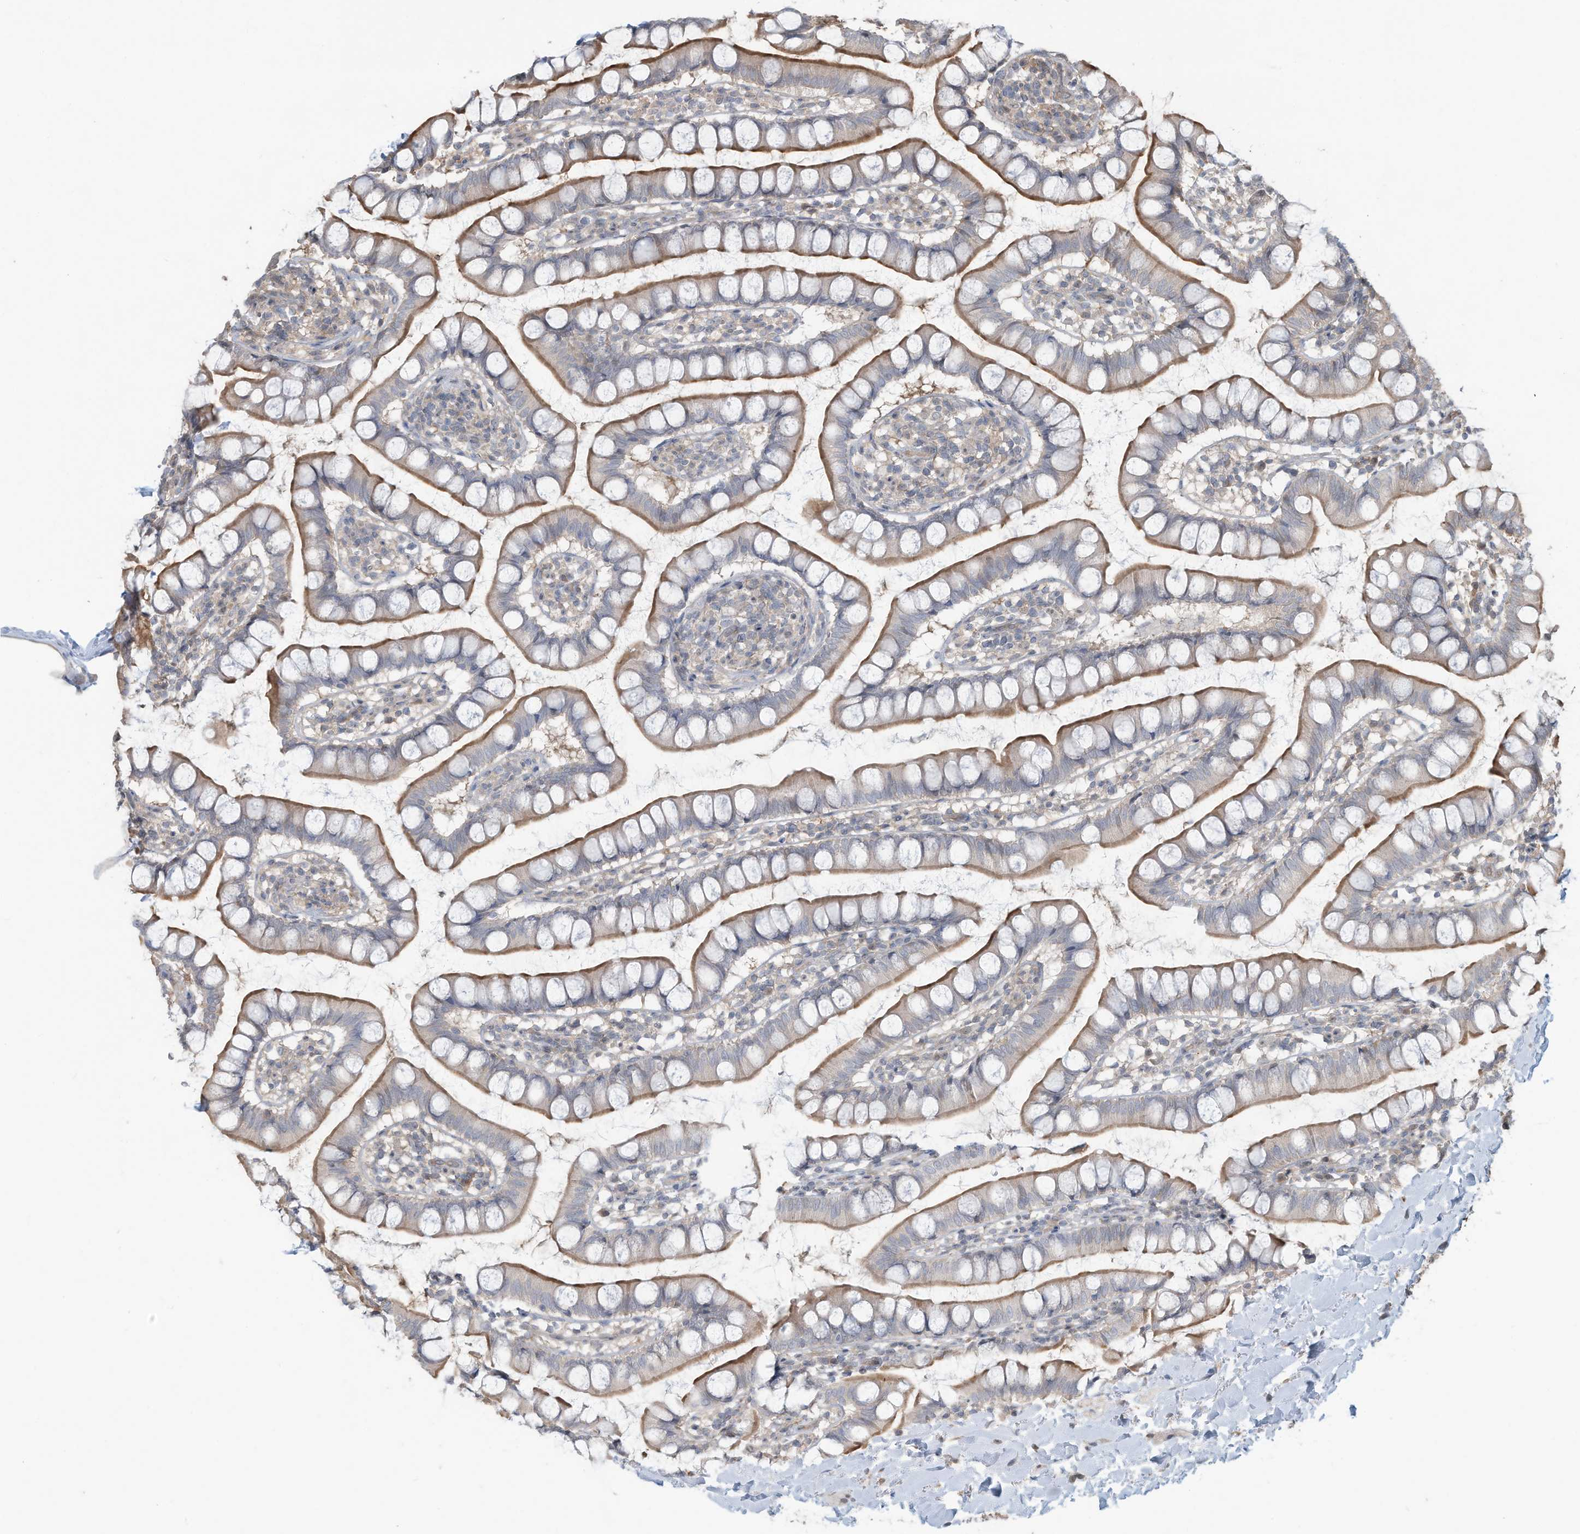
{"staining": {"intensity": "moderate", "quantity": "25%-75%", "location": "cytoplasmic/membranous"}, "tissue": "small intestine", "cell_type": "Glandular cells", "image_type": "normal", "snomed": [{"axis": "morphology", "description": "Normal tissue, NOS"}, {"axis": "topography", "description": "Small intestine"}], "caption": "Immunohistochemical staining of benign small intestine shows 25%-75% levels of moderate cytoplasmic/membranous protein expression in about 25%-75% of glandular cells.", "gene": "ERI2", "patient": {"sex": "female", "age": 84}}